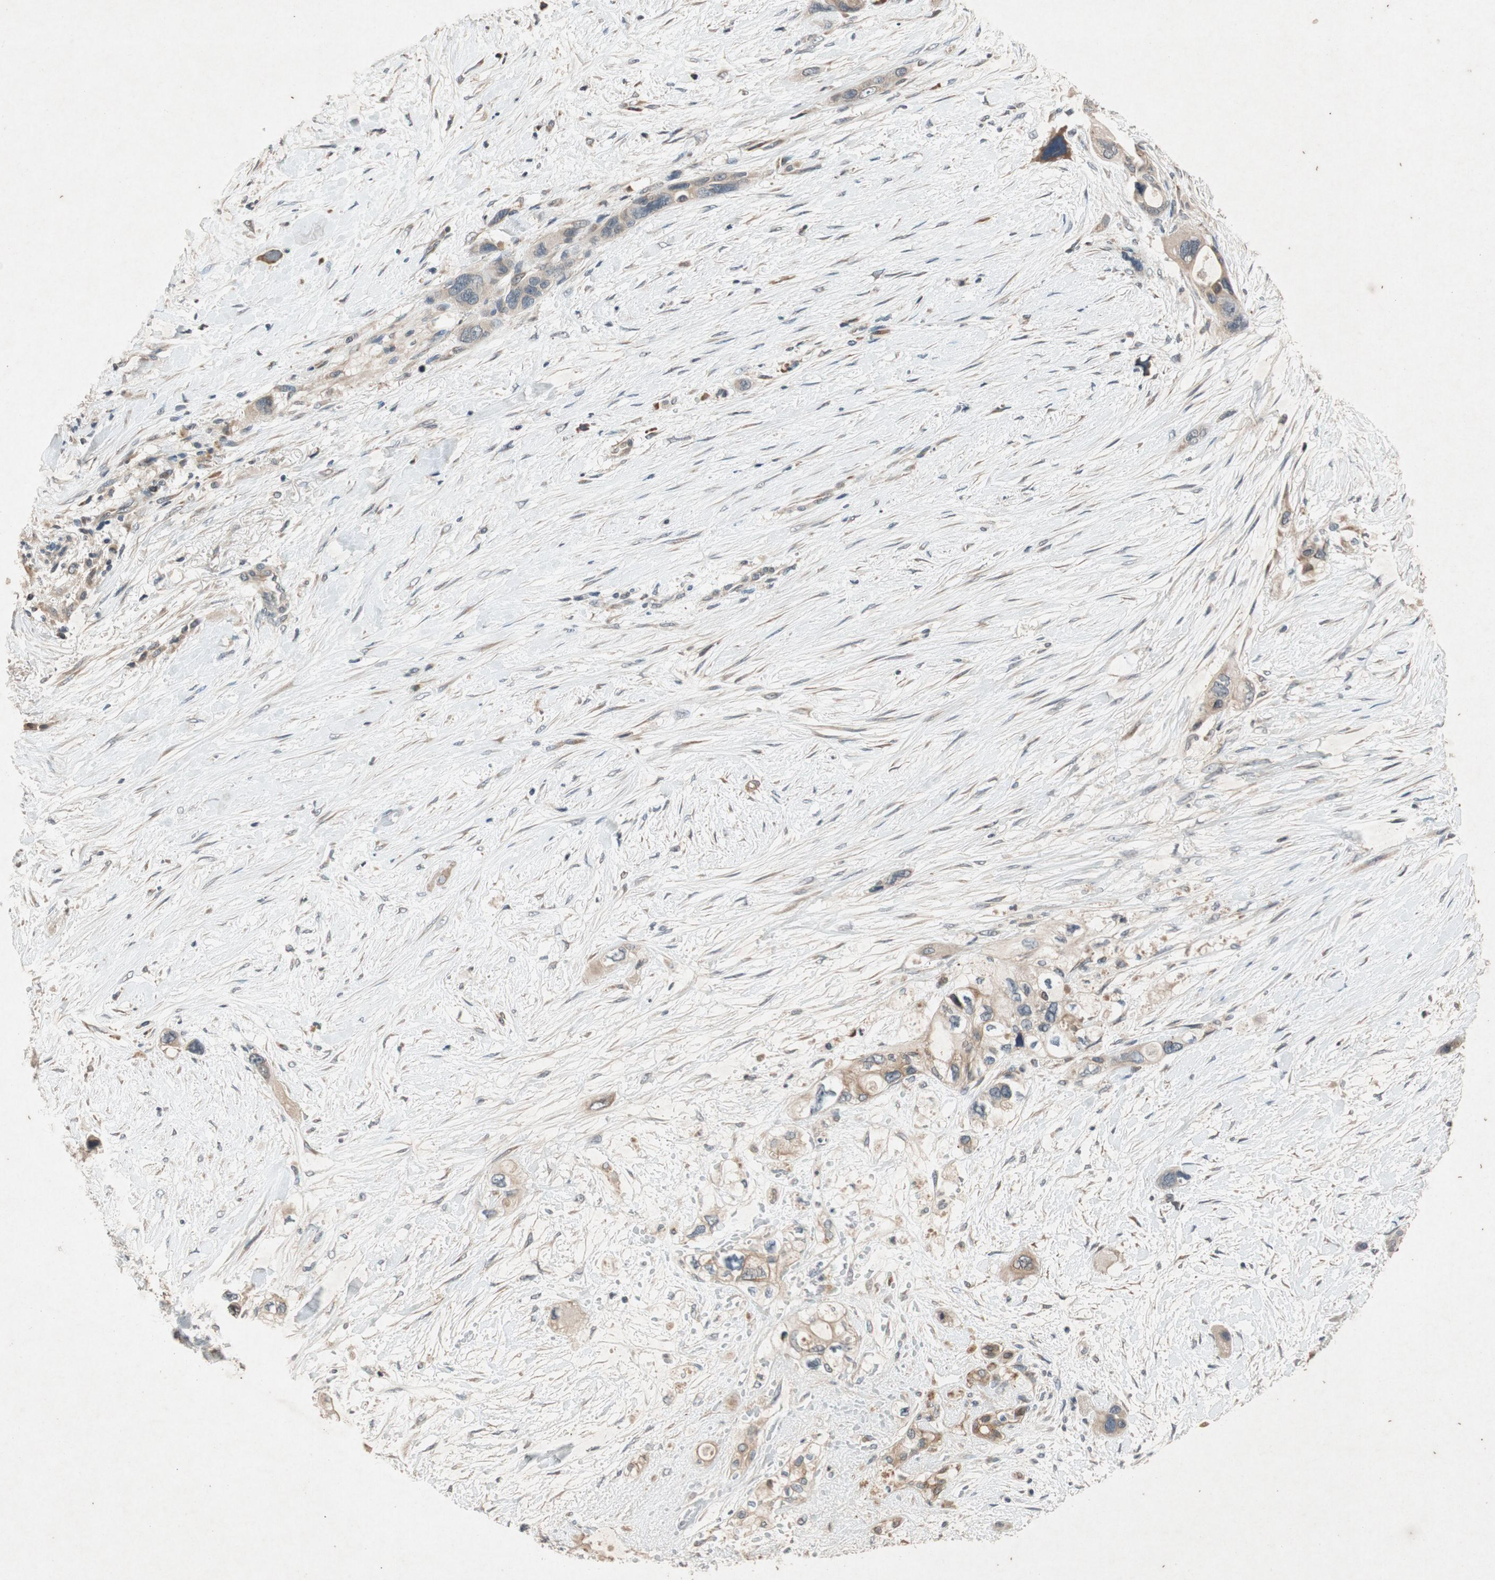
{"staining": {"intensity": "moderate", "quantity": ">75%", "location": "cytoplasmic/membranous"}, "tissue": "pancreatic cancer", "cell_type": "Tumor cells", "image_type": "cancer", "snomed": [{"axis": "morphology", "description": "Adenocarcinoma, NOS"}, {"axis": "topography", "description": "Pancreas"}], "caption": "Pancreatic cancer (adenocarcinoma) stained with DAB (3,3'-diaminobenzidine) immunohistochemistry (IHC) displays medium levels of moderate cytoplasmic/membranous positivity in approximately >75% of tumor cells.", "gene": "ATP2C1", "patient": {"sex": "male", "age": 46}}